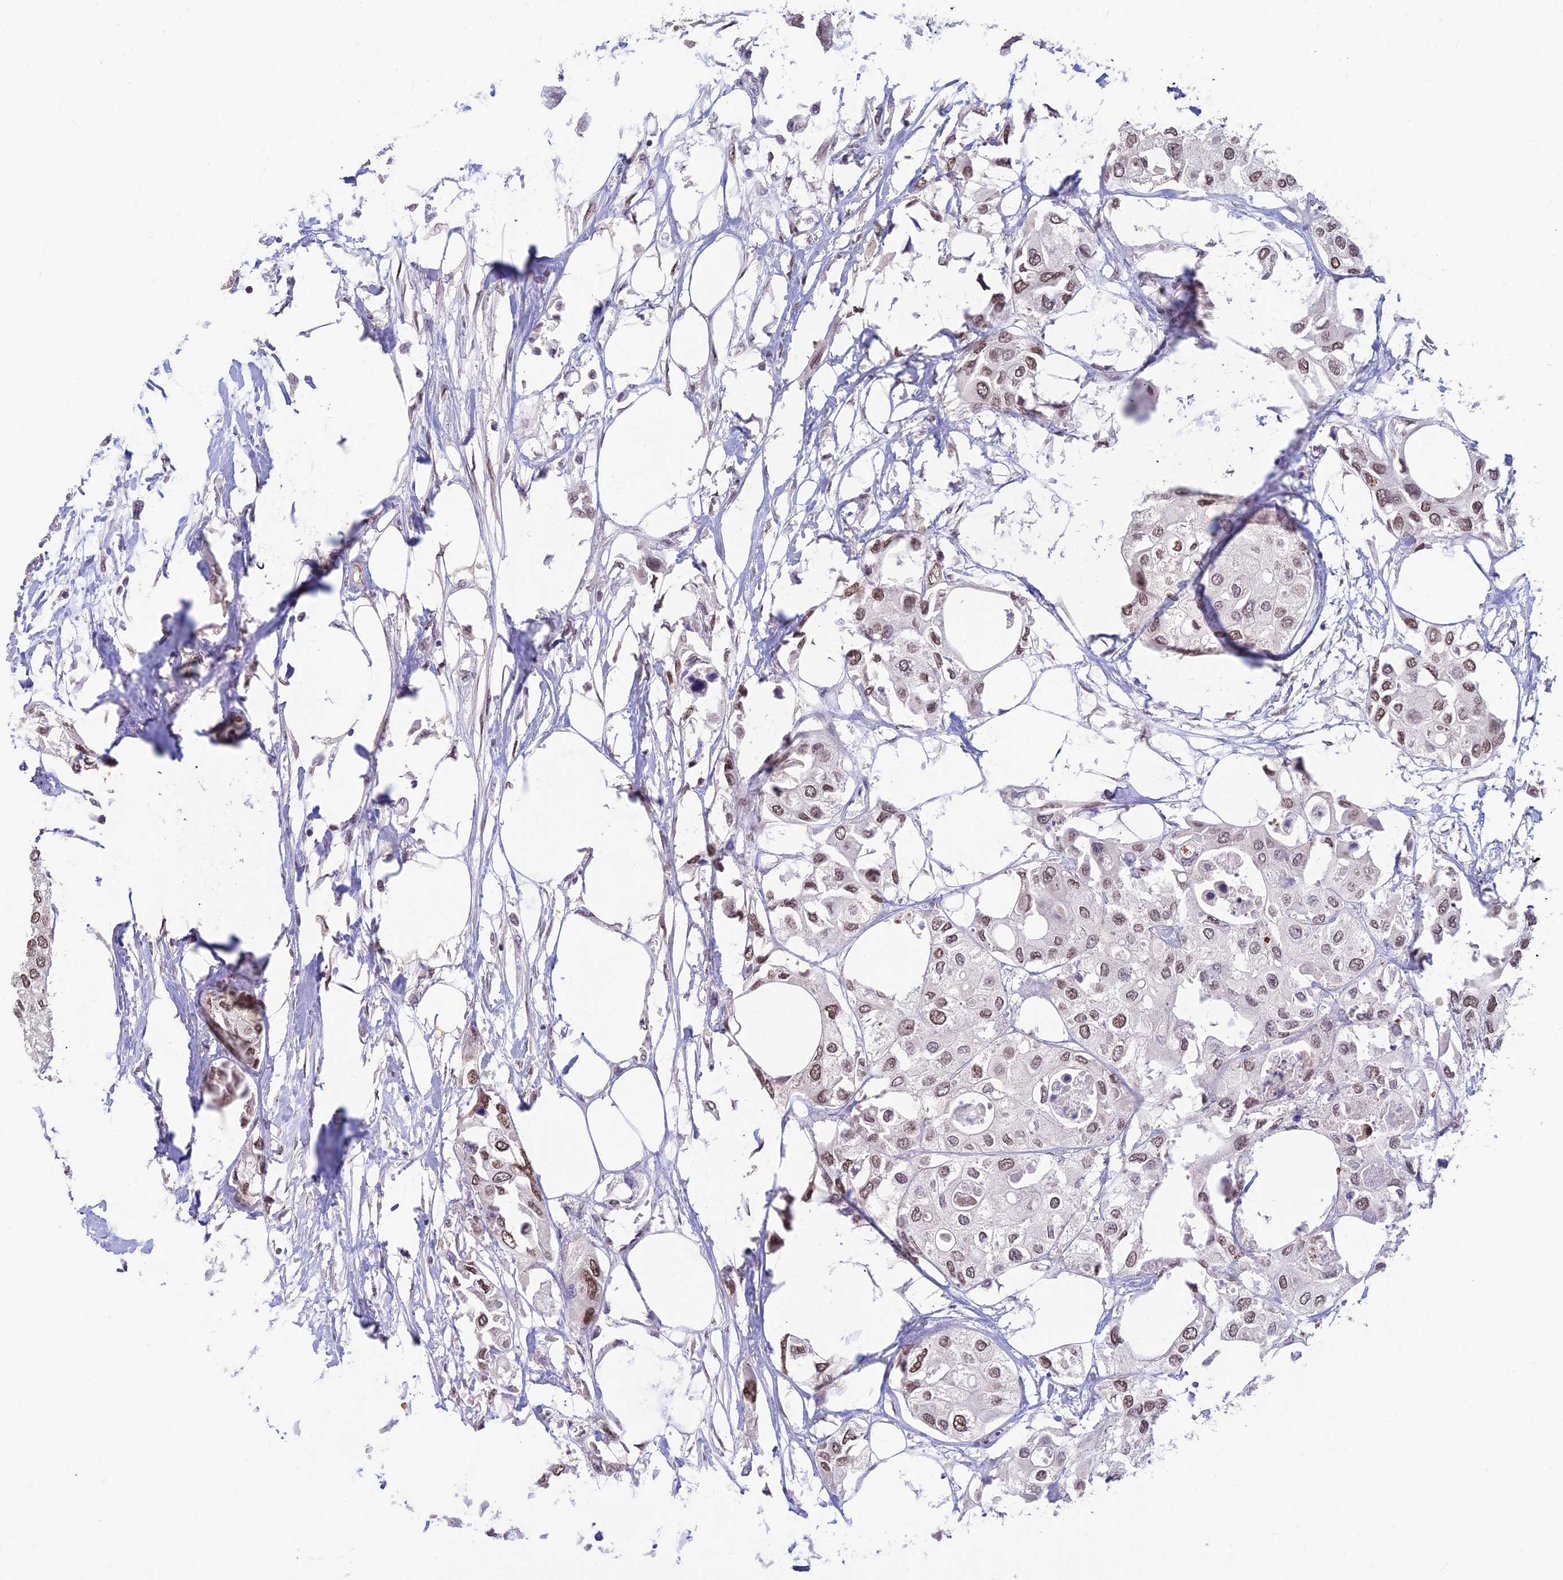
{"staining": {"intensity": "moderate", "quantity": "25%-75%", "location": "nuclear"}, "tissue": "urothelial cancer", "cell_type": "Tumor cells", "image_type": "cancer", "snomed": [{"axis": "morphology", "description": "Urothelial carcinoma, High grade"}, {"axis": "topography", "description": "Urinary bladder"}], "caption": "Brown immunohistochemical staining in human urothelial cancer demonstrates moderate nuclear expression in about 25%-75% of tumor cells.", "gene": "POLR1G", "patient": {"sex": "male", "age": 64}}